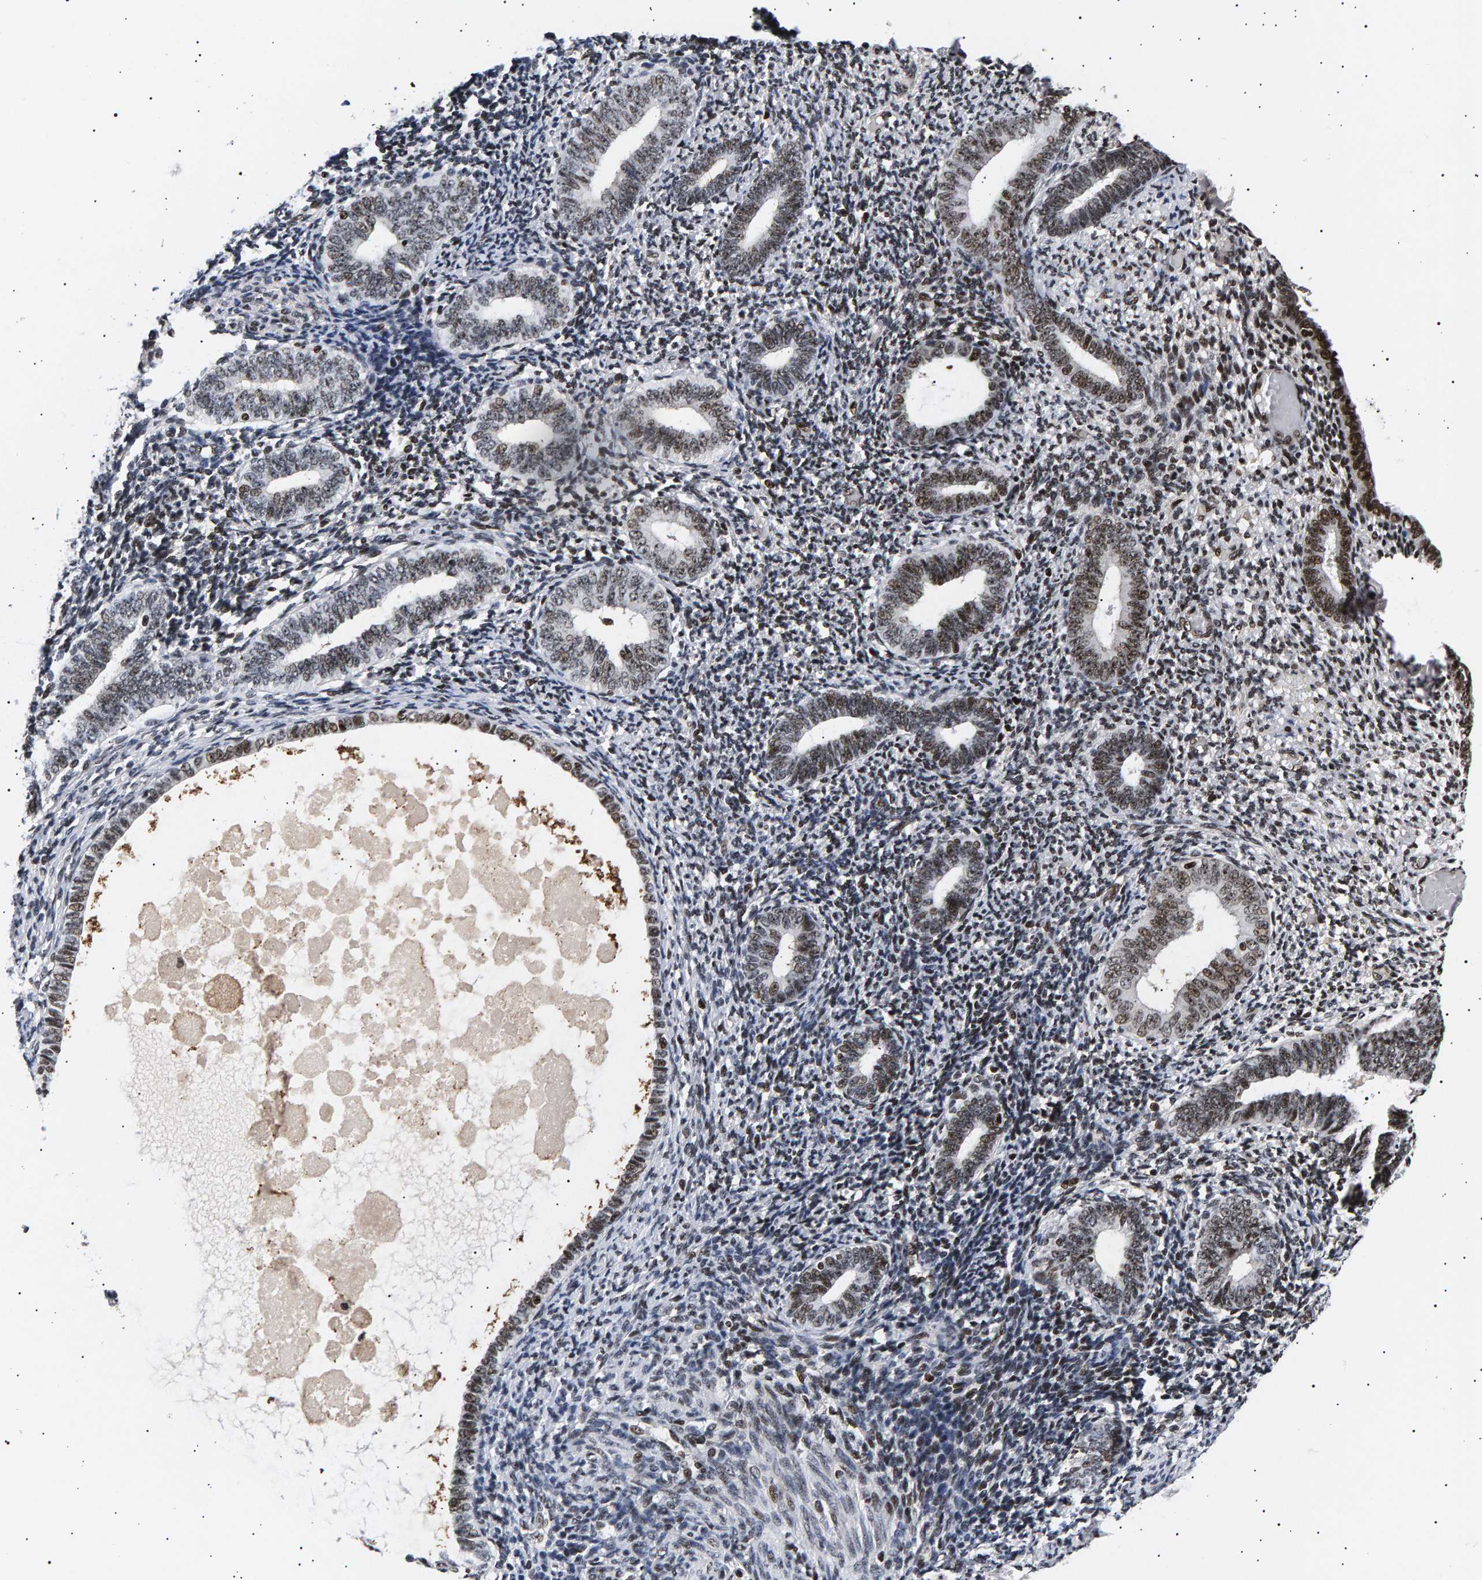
{"staining": {"intensity": "moderate", "quantity": "<25%", "location": "nuclear"}, "tissue": "endometrium", "cell_type": "Cells in endometrial stroma", "image_type": "normal", "snomed": [{"axis": "morphology", "description": "Normal tissue, NOS"}, {"axis": "topography", "description": "Endometrium"}], "caption": "Immunohistochemical staining of benign endometrium exhibits moderate nuclear protein positivity in approximately <25% of cells in endometrial stroma. (DAB = brown stain, brightfield microscopy at high magnification).", "gene": "ANKRD40", "patient": {"sex": "female", "age": 66}}